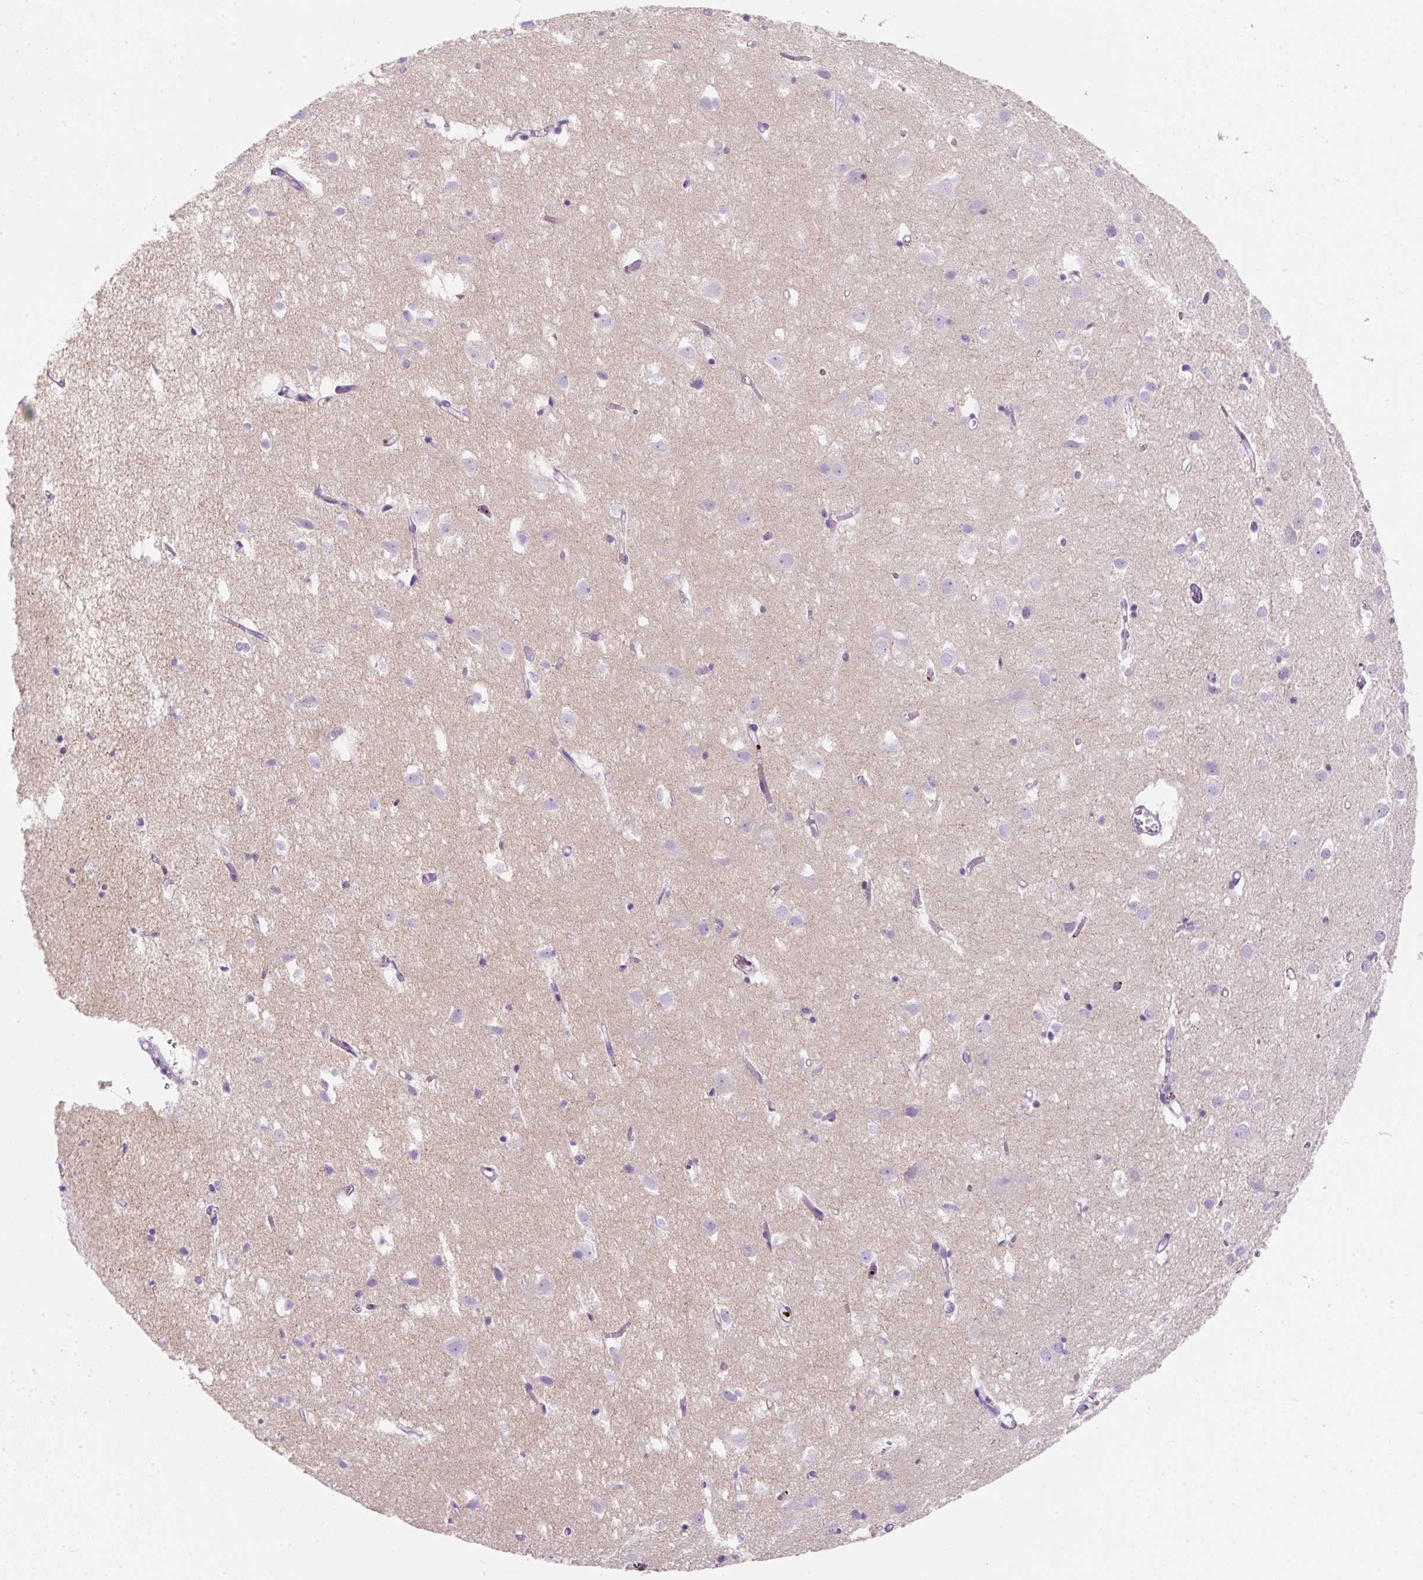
{"staining": {"intensity": "negative", "quantity": "none", "location": "none"}, "tissue": "cerebral cortex", "cell_type": "Endothelial cells", "image_type": "normal", "snomed": [{"axis": "morphology", "description": "Normal tissue, NOS"}, {"axis": "topography", "description": "Cerebral cortex"}], "caption": "IHC micrograph of benign human cerebral cortex stained for a protein (brown), which exhibits no staining in endothelial cells. Brightfield microscopy of IHC stained with DAB (brown) and hematoxylin (blue), captured at high magnification.", "gene": "ENSG00000288796", "patient": {"sex": "male", "age": 70}}